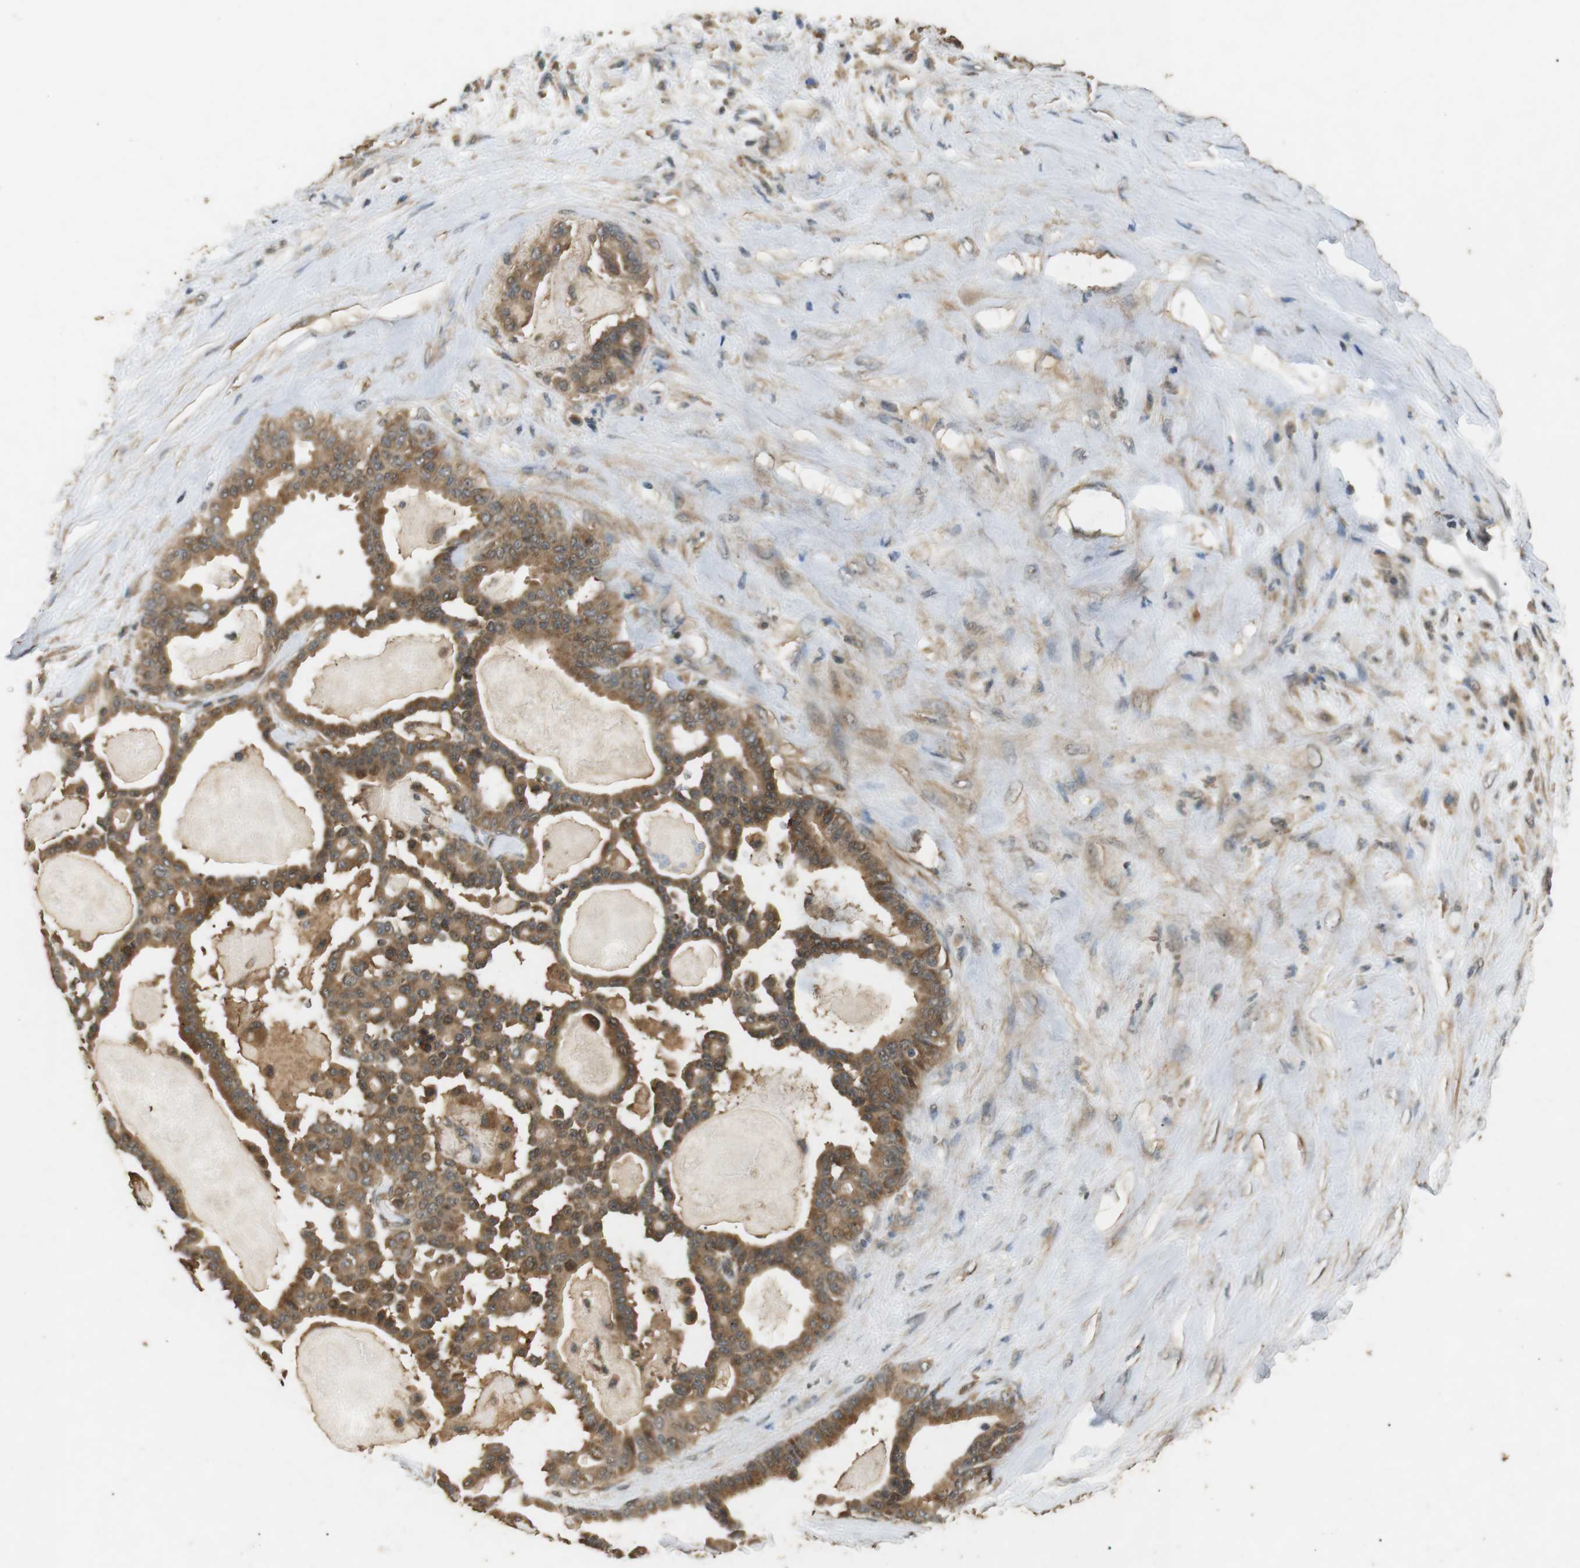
{"staining": {"intensity": "strong", "quantity": ">75%", "location": "cytoplasmic/membranous,nuclear"}, "tissue": "pancreatic cancer", "cell_type": "Tumor cells", "image_type": "cancer", "snomed": [{"axis": "morphology", "description": "Adenocarcinoma, NOS"}, {"axis": "topography", "description": "Pancreas"}], "caption": "Strong cytoplasmic/membranous and nuclear protein positivity is seen in approximately >75% of tumor cells in pancreatic adenocarcinoma.", "gene": "TBC1D15", "patient": {"sex": "male", "age": 63}}